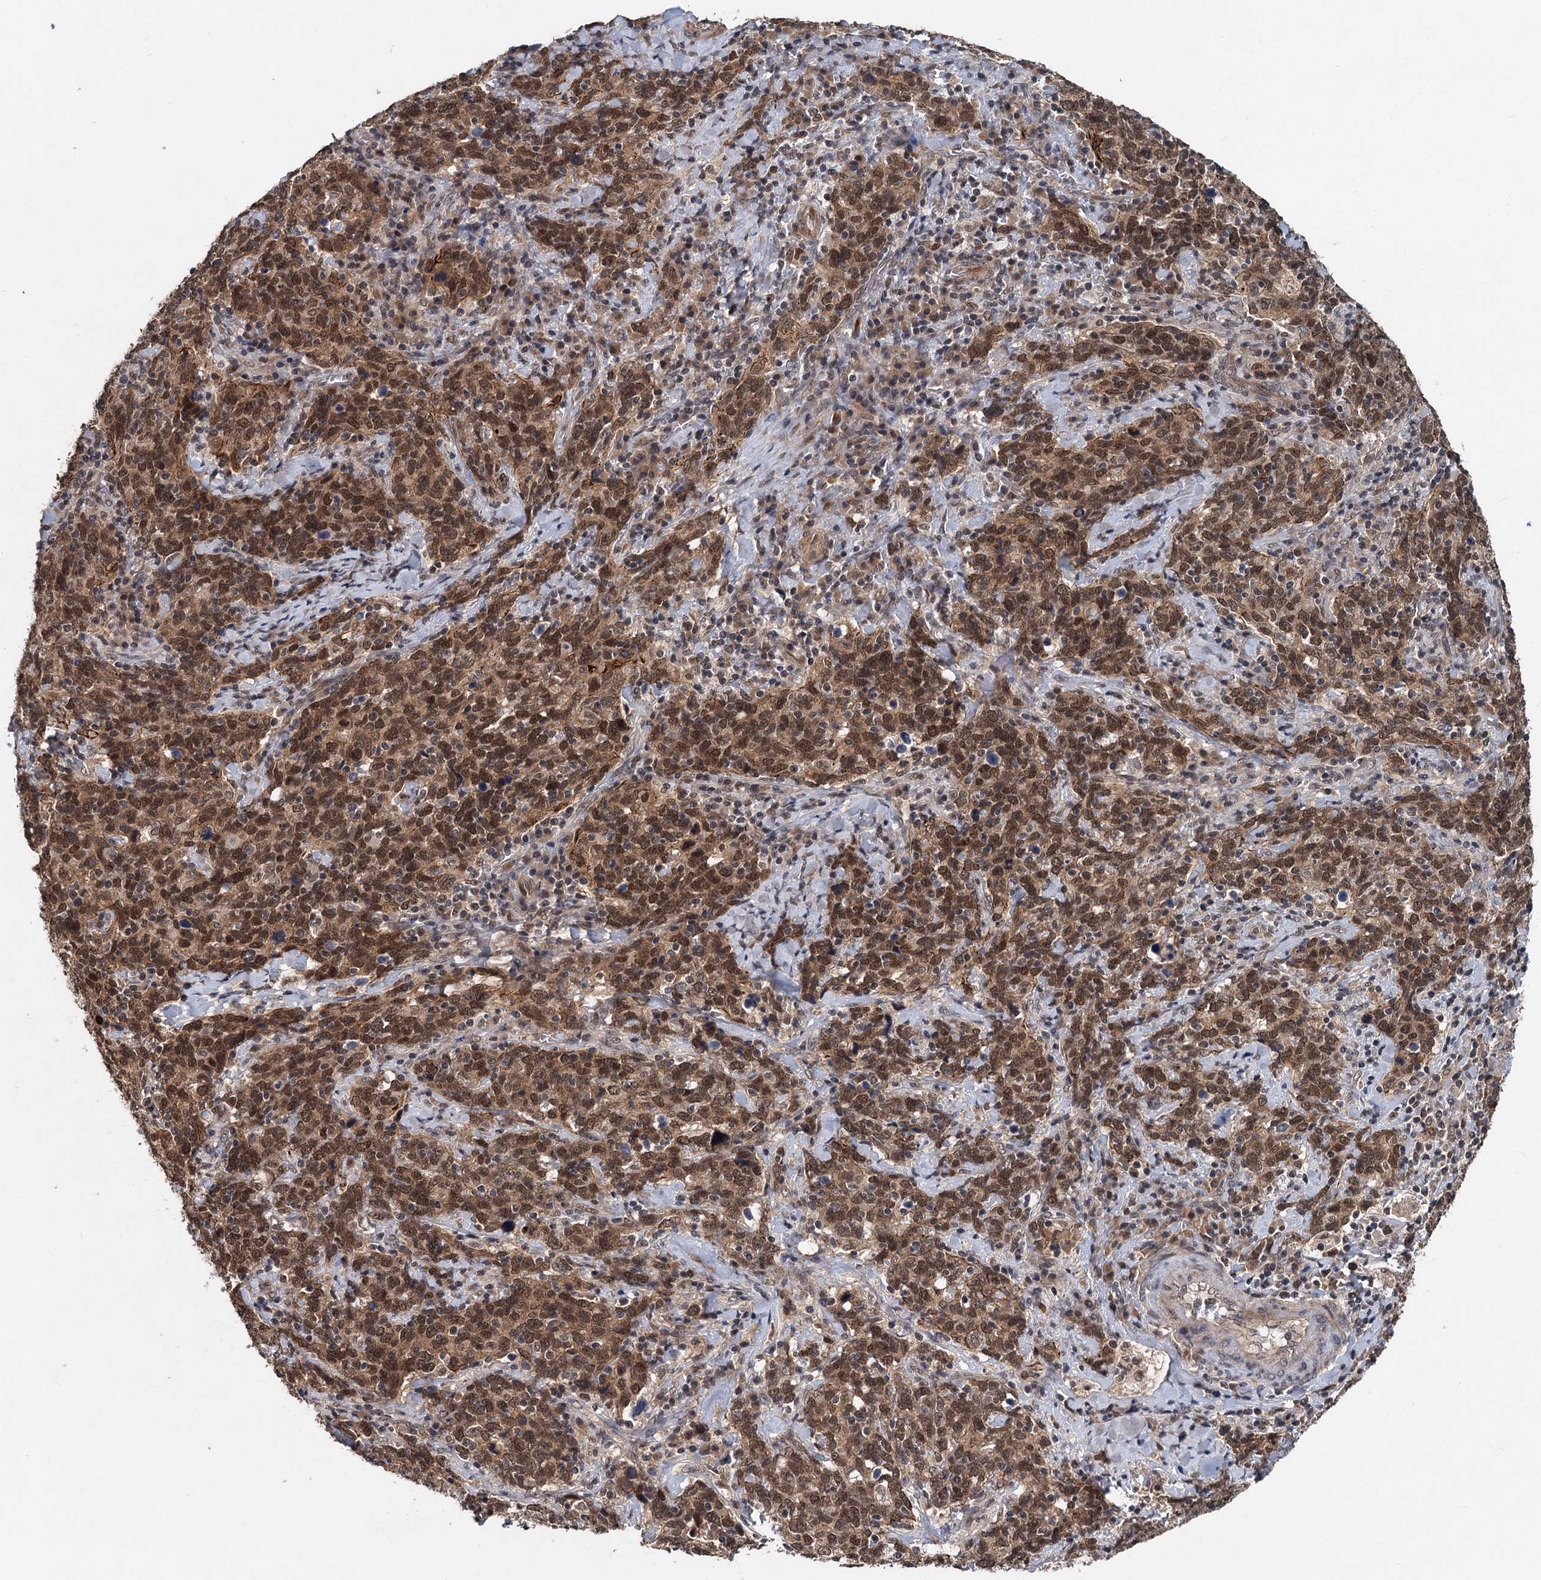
{"staining": {"intensity": "strong", "quantity": ">75%", "location": "nuclear"}, "tissue": "cervical cancer", "cell_type": "Tumor cells", "image_type": "cancer", "snomed": [{"axis": "morphology", "description": "Squamous cell carcinoma, NOS"}, {"axis": "topography", "description": "Cervix"}], "caption": "Tumor cells show high levels of strong nuclear positivity in approximately >75% of cells in human cervical cancer.", "gene": "RITA1", "patient": {"sex": "female", "age": 41}}